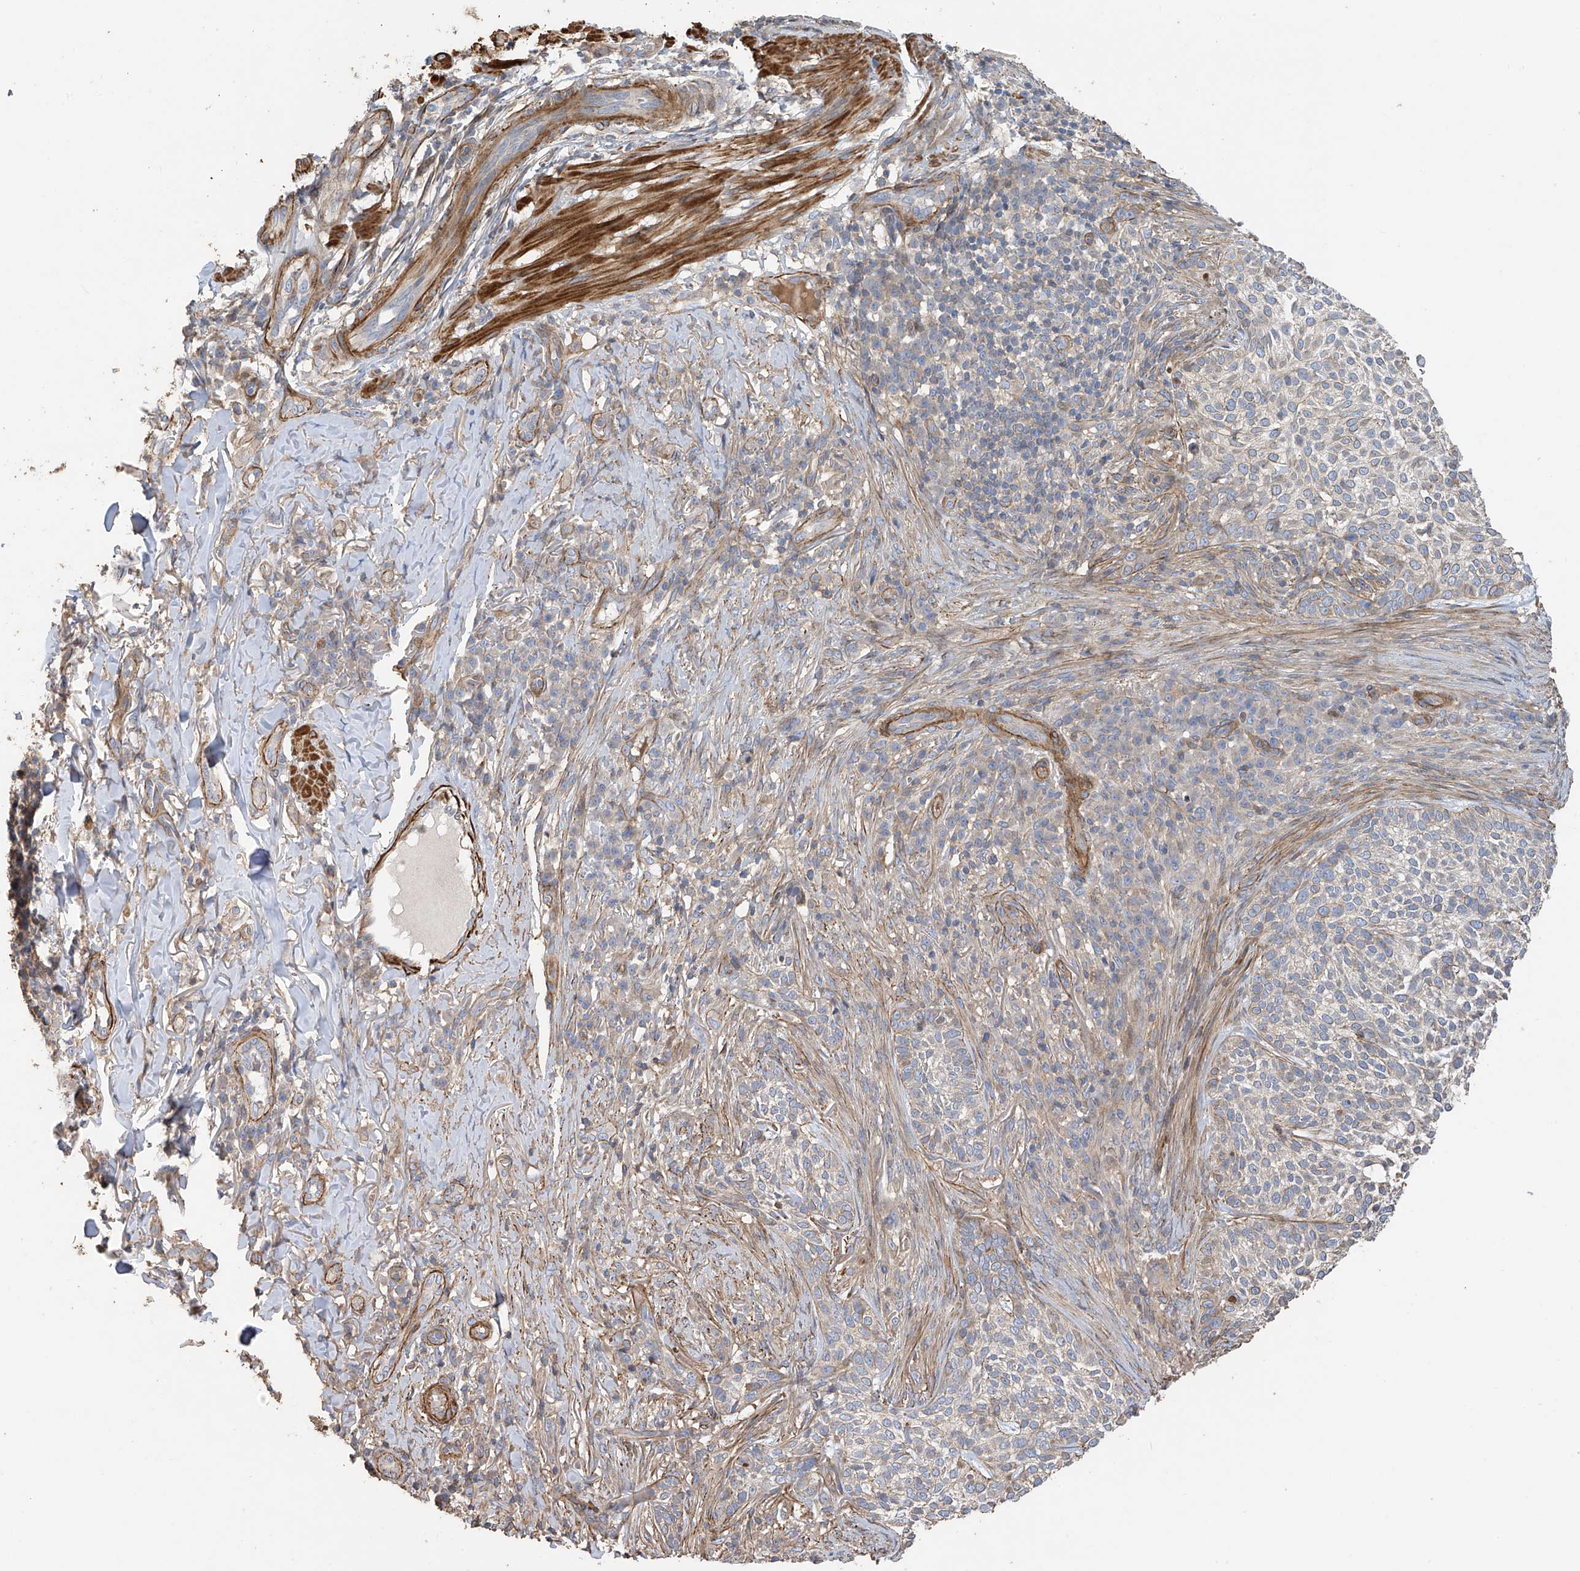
{"staining": {"intensity": "weak", "quantity": "<25%", "location": "cytoplasmic/membranous"}, "tissue": "skin cancer", "cell_type": "Tumor cells", "image_type": "cancer", "snomed": [{"axis": "morphology", "description": "Basal cell carcinoma"}, {"axis": "topography", "description": "Skin"}], "caption": "Basal cell carcinoma (skin) was stained to show a protein in brown. There is no significant expression in tumor cells.", "gene": "SLC43A3", "patient": {"sex": "female", "age": 64}}